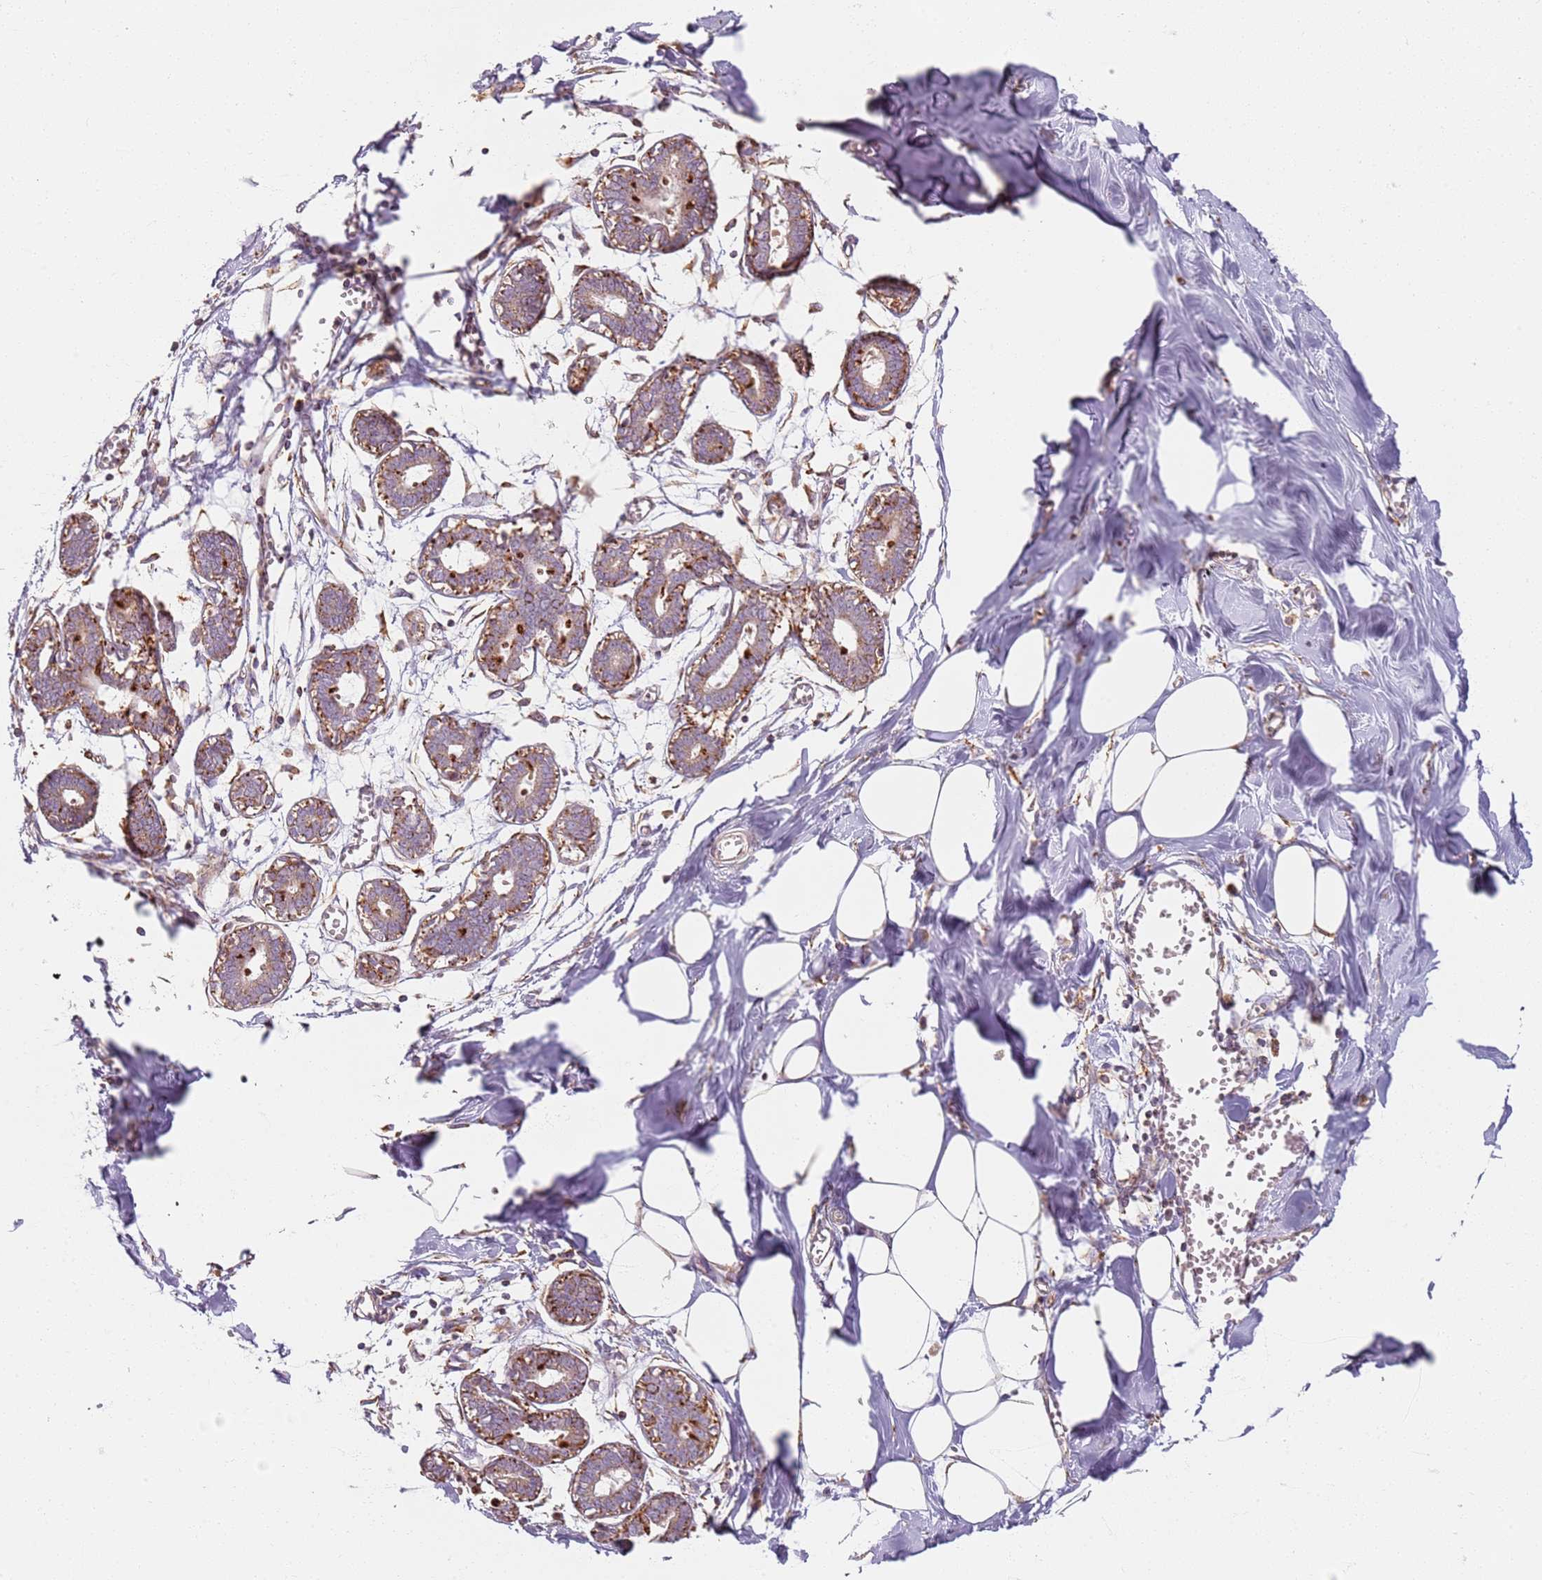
{"staining": {"intensity": "negative", "quantity": "none", "location": "none"}, "tissue": "breast", "cell_type": "Adipocytes", "image_type": "normal", "snomed": [{"axis": "morphology", "description": "Normal tissue, NOS"}, {"axis": "topography", "description": "Breast"}], "caption": "A high-resolution image shows IHC staining of unremarkable breast, which displays no significant staining in adipocytes. The staining is performed using DAB (3,3'-diaminobenzidine) brown chromogen with nuclei counter-stained in using hematoxylin.", "gene": "PROKR2", "patient": {"sex": "female", "age": 27}}